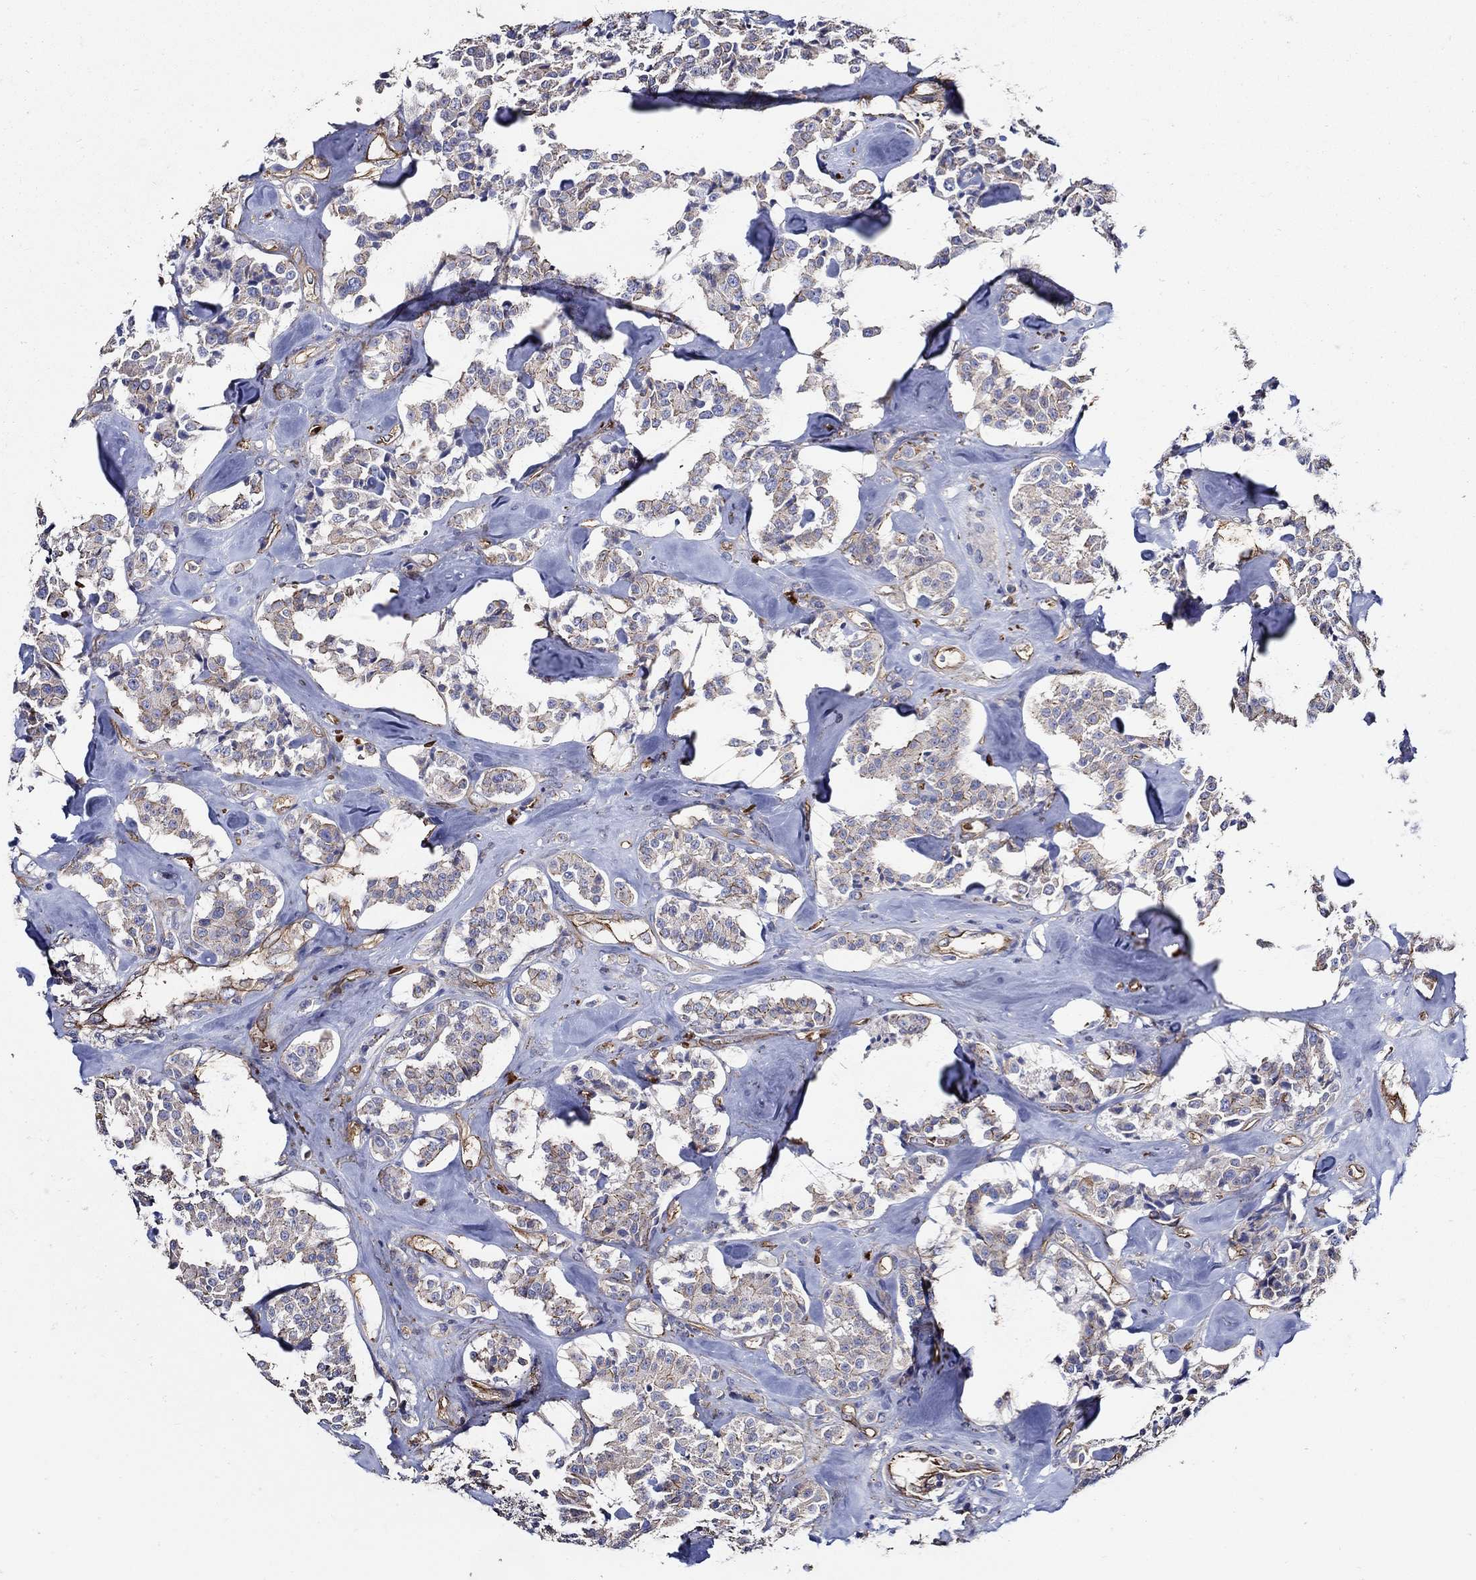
{"staining": {"intensity": "strong", "quantity": "<25%", "location": "cytoplasmic/membranous"}, "tissue": "carcinoid", "cell_type": "Tumor cells", "image_type": "cancer", "snomed": [{"axis": "morphology", "description": "Carcinoid, malignant, NOS"}, {"axis": "topography", "description": "Pancreas"}], "caption": "DAB (3,3'-diaminobenzidine) immunohistochemical staining of human carcinoid demonstrates strong cytoplasmic/membranous protein expression in approximately <25% of tumor cells. (Stains: DAB in brown, nuclei in blue, Microscopy: brightfield microscopy at high magnification).", "gene": "APBB3", "patient": {"sex": "male", "age": 41}}